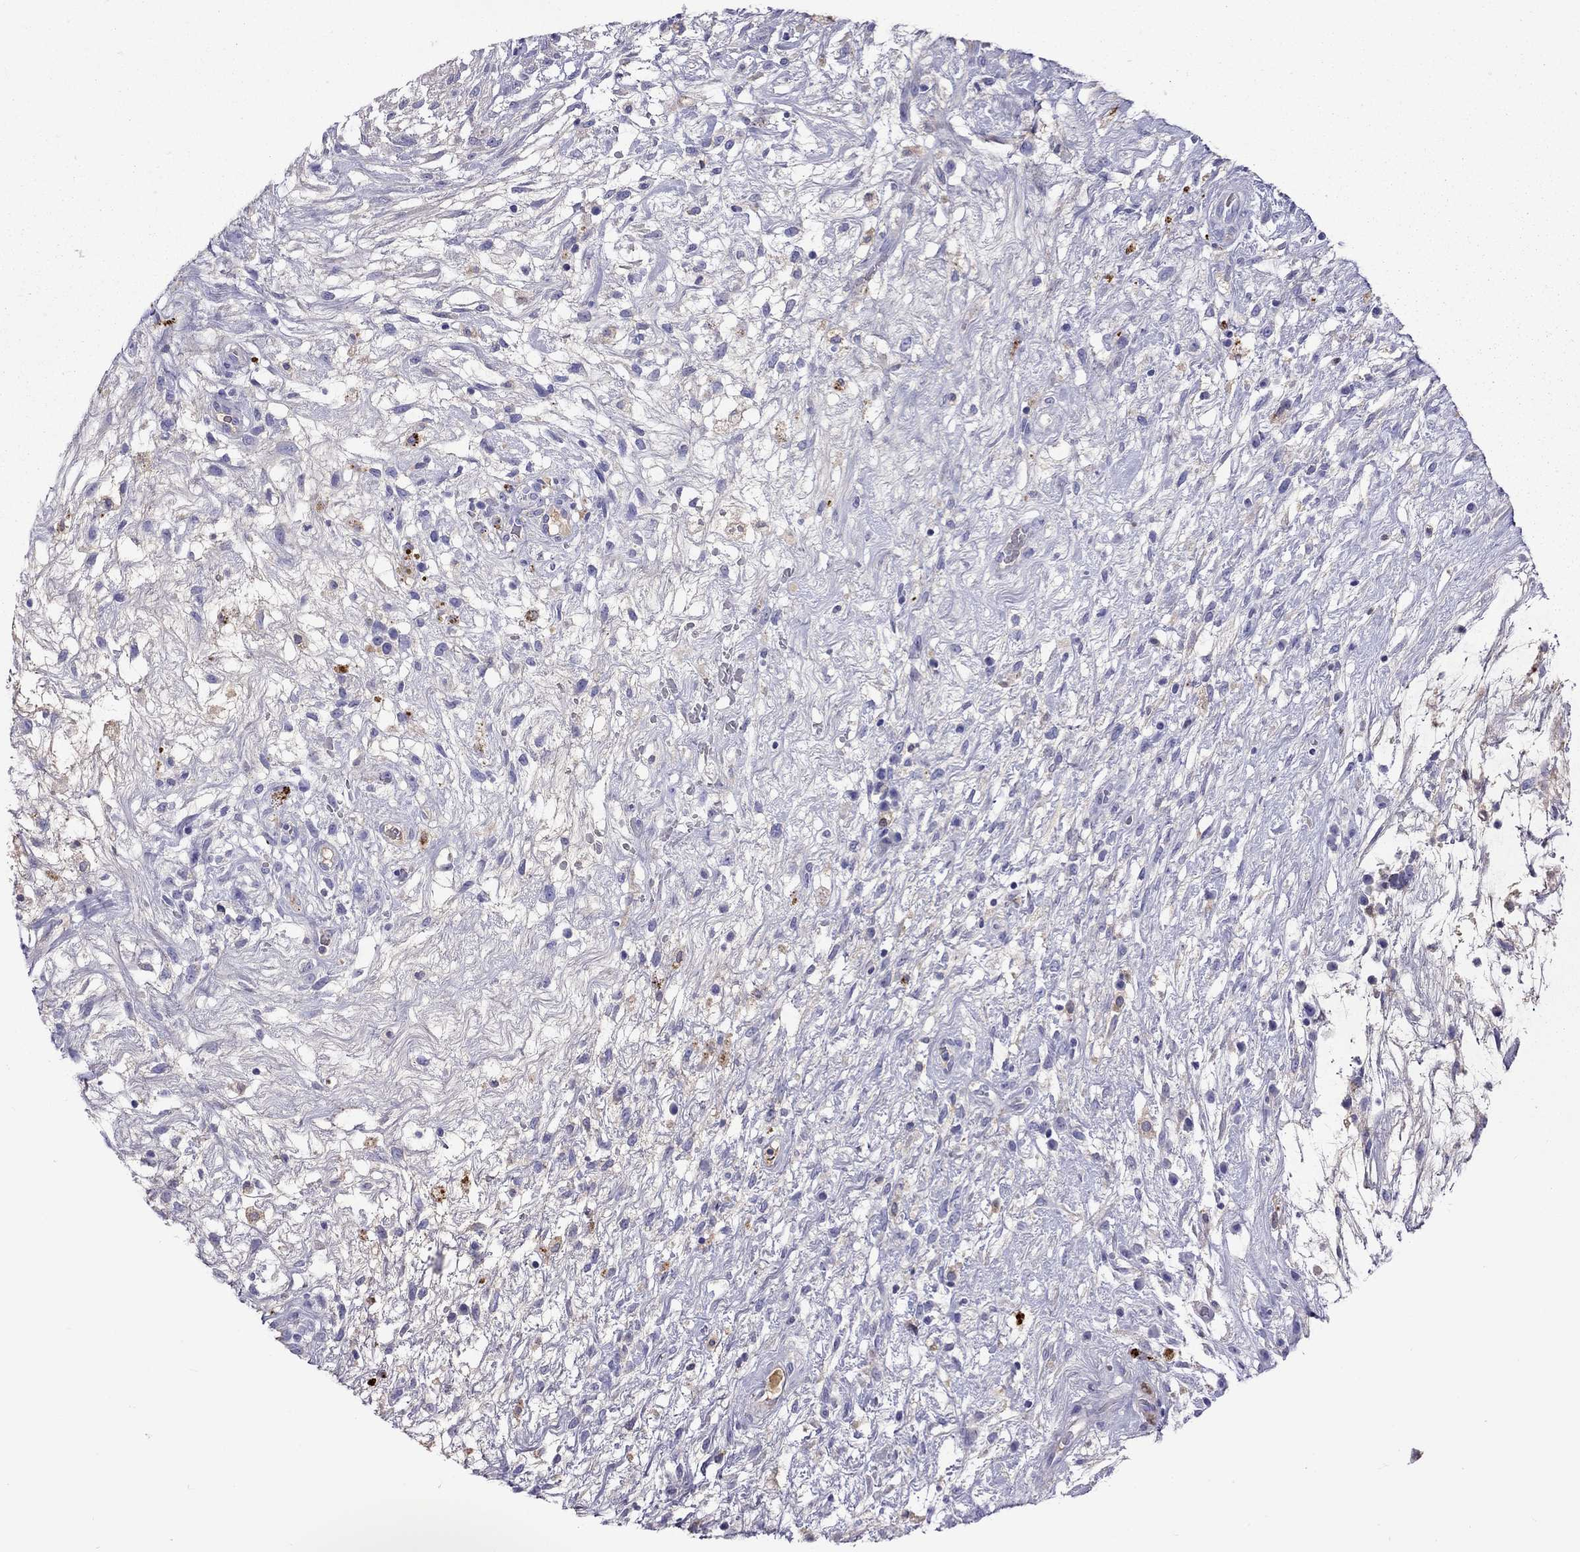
{"staining": {"intensity": "negative", "quantity": "none", "location": "none"}, "tissue": "testis cancer", "cell_type": "Tumor cells", "image_type": "cancer", "snomed": [{"axis": "morphology", "description": "Normal tissue, NOS"}, {"axis": "morphology", "description": "Carcinoma, Embryonal, NOS"}, {"axis": "topography", "description": "Testis"}], "caption": "DAB (3,3'-diaminobenzidine) immunohistochemical staining of human testis cancer (embryonal carcinoma) reveals no significant expression in tumor cells.", "gene": "SERPINA3", "patient": {"sex": "male", "age": 32}}